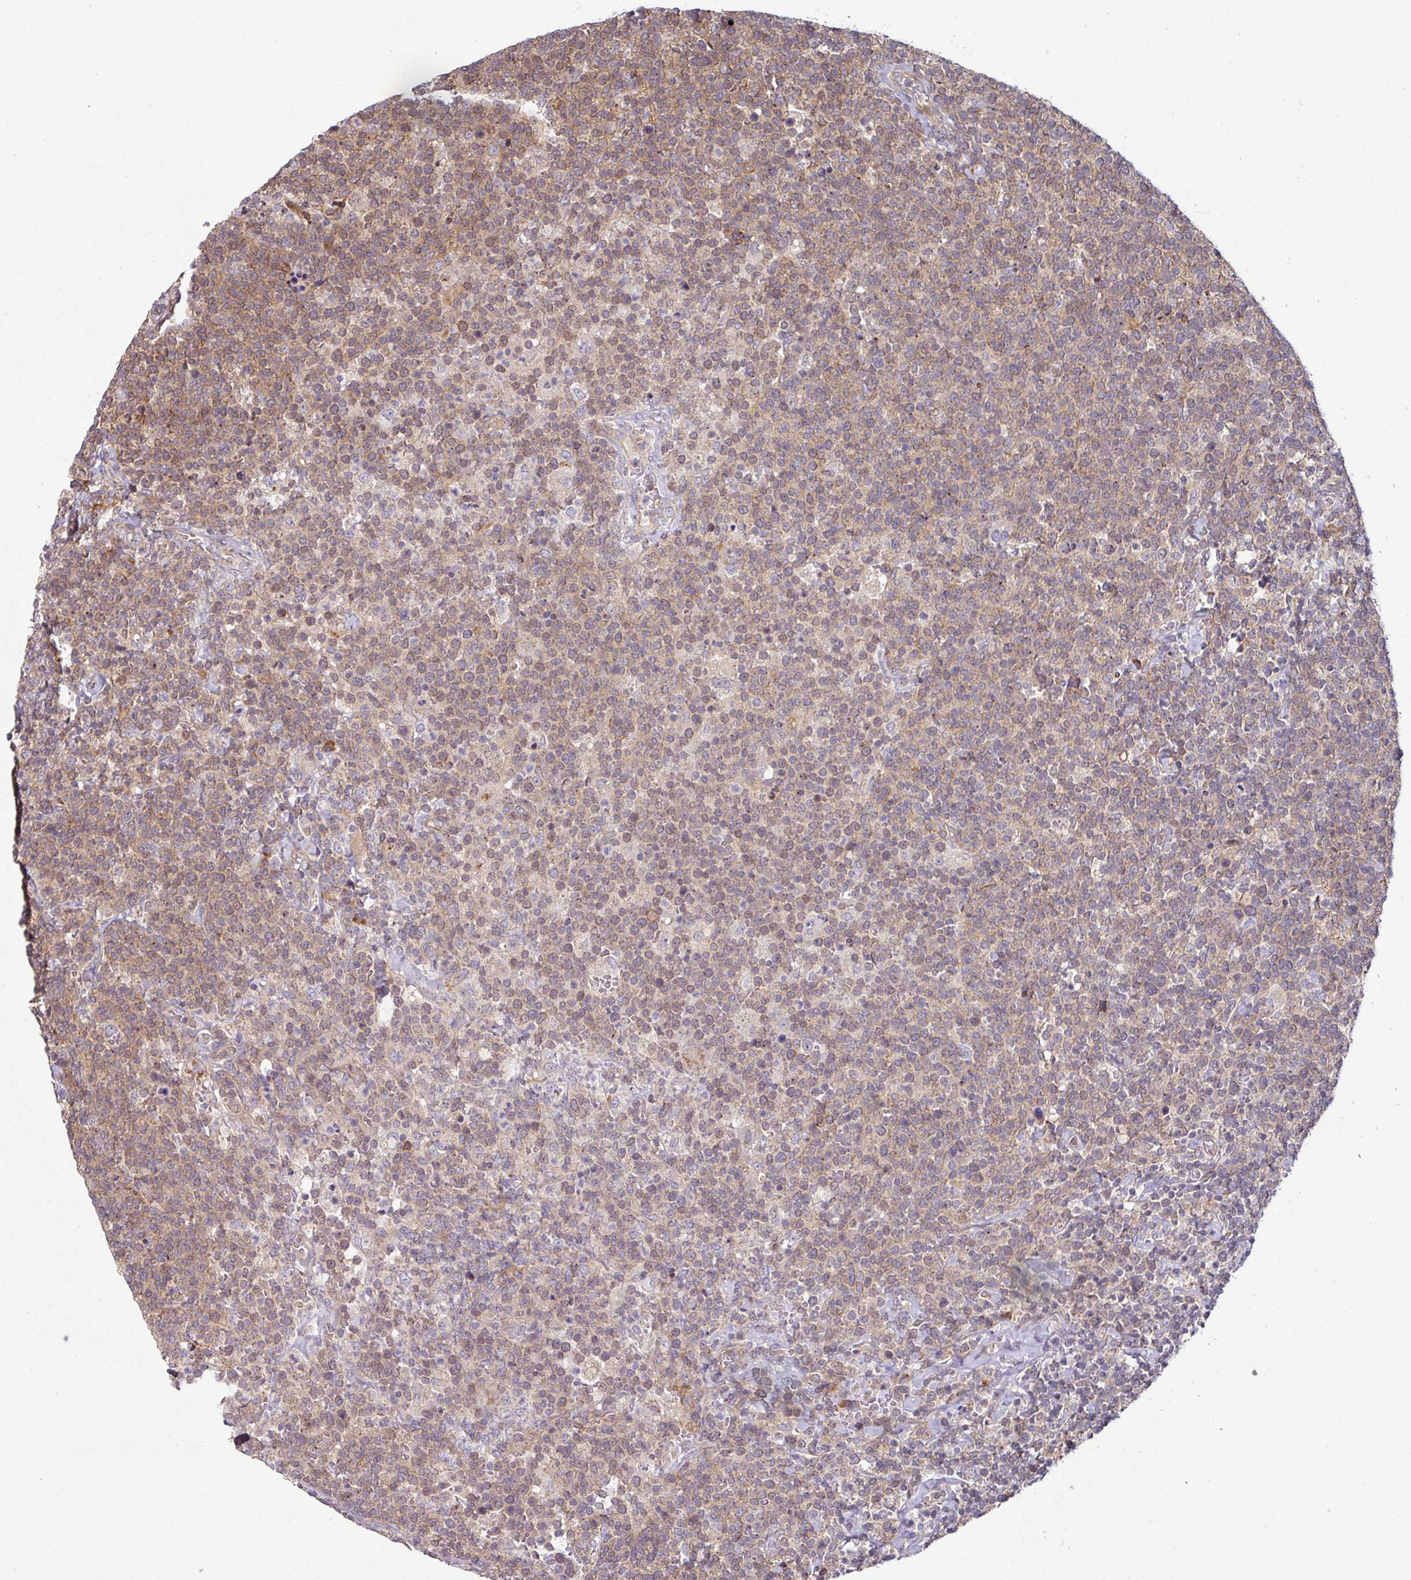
{"staining": {"intensity": "weak", "quantity": "25%-75%", "location": "cytoplasmic/membranous"}, "tissue": "lymphoma", "cell_type": "Tumor cells", "image_type": "cancer", "snomed": [{"axis": "morphology", "description": "Malignant lymphoma, non-Hodgkin's type, High grade"}, {"axis": "topography", "description": "Lymph node"}], "caption": "Protein staining displays weak cytoplasmic/membranous positivity in approximately 25%-75% of tumor cells in lymphoma.", "gene": "CASP2", "patient": {"sex": "male", "age": 61}}